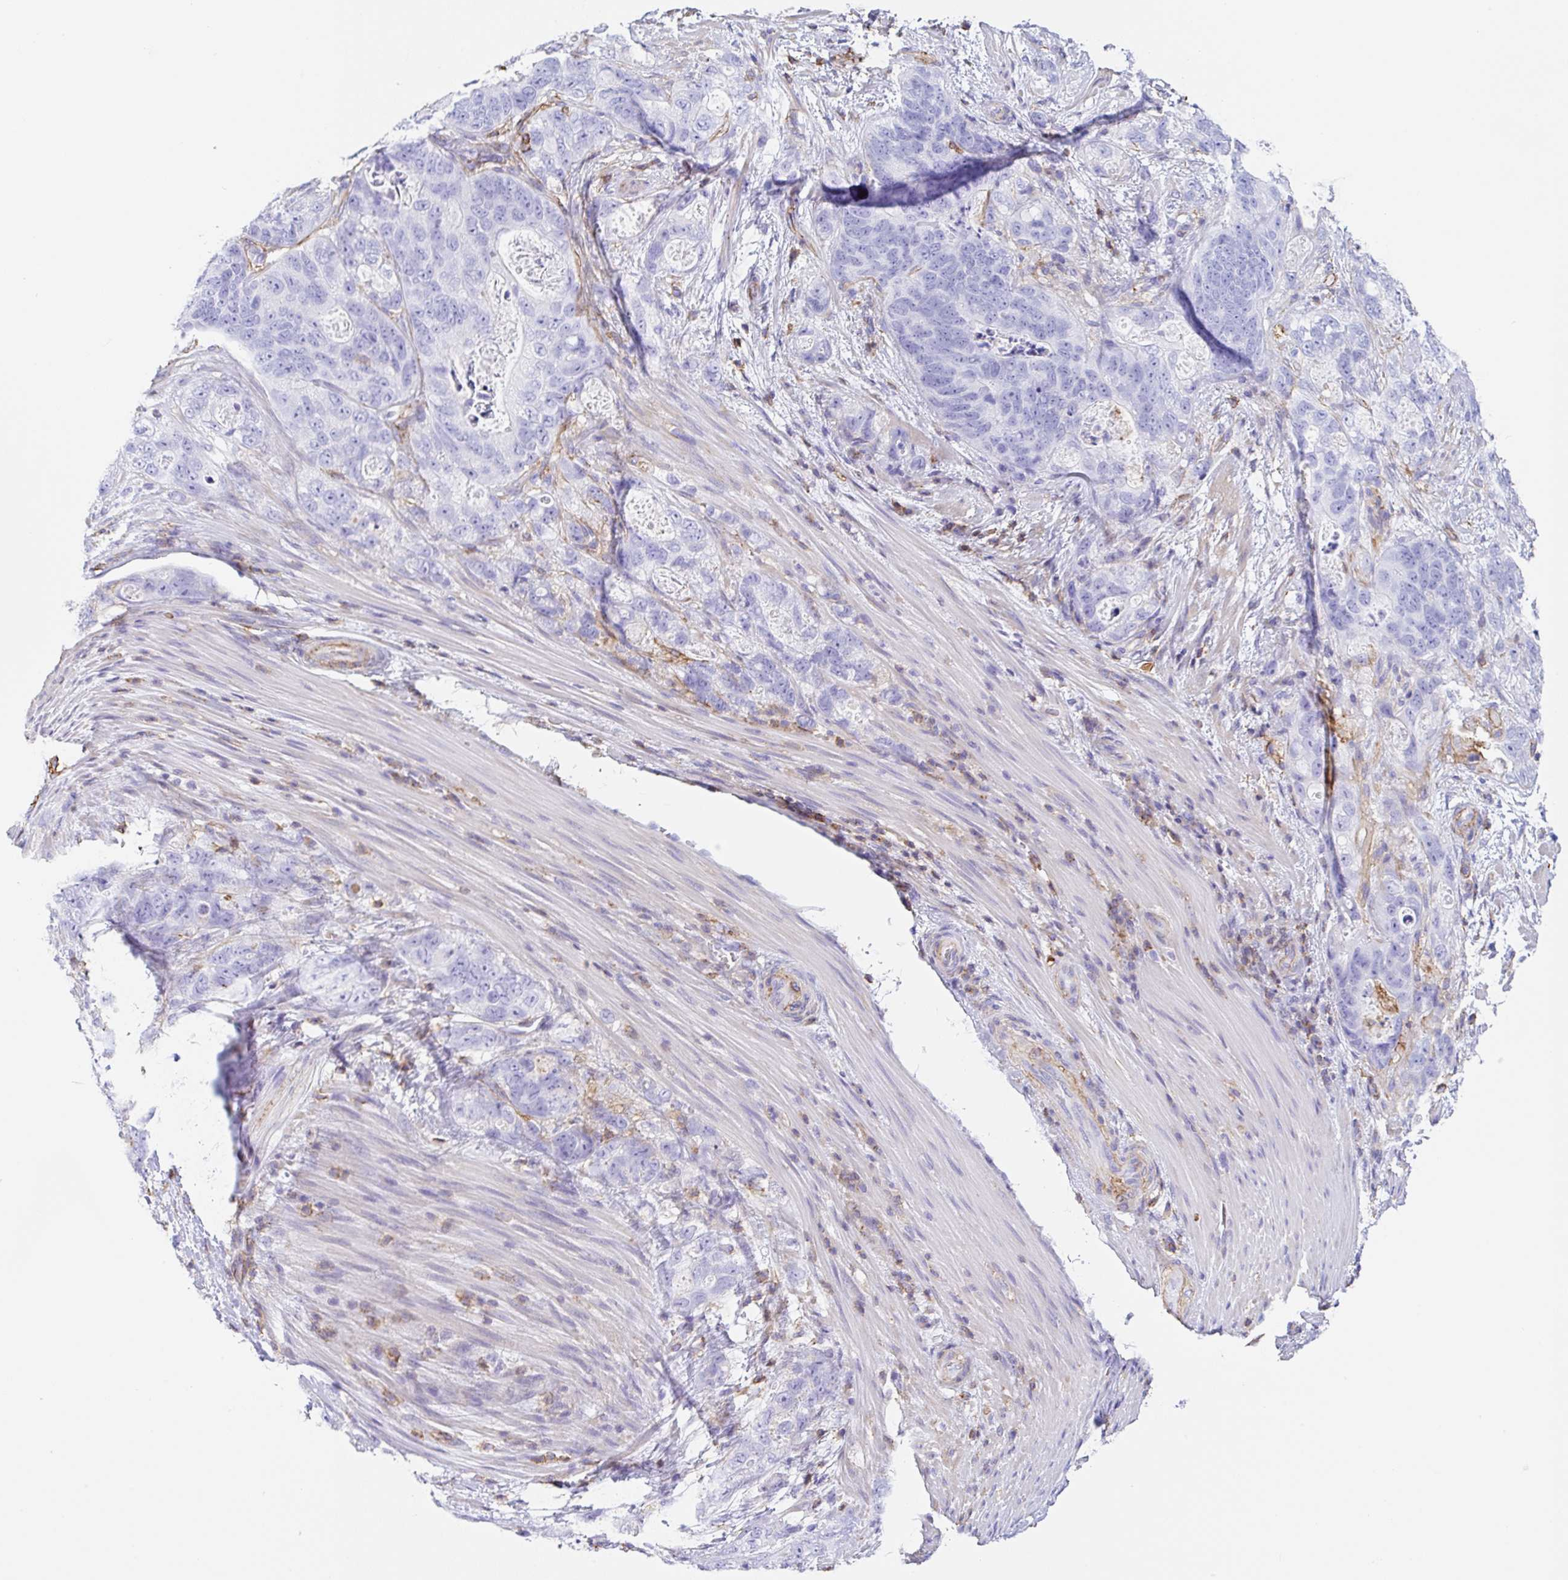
{"staining": {"intensity": "negative", "quantity": "none", "location": "none"}, "tissue": "stomach cancer", "cell_type": "Tumor cells", "image_type": "cancer", "snomed": [{"axis": "morphology", "description": "Normal tissue, NOS"}, {"axis": "morphology", "description": "Adenocarcinoma, NOS"}, {"axis": "topography", "description": "Stomach"}], "caption": "There is no significant expression in tumor cells of stomach cancer (adenocarcinoma).", "gene": "MTTP", "patient": {"sex": "female", "age": 89}}